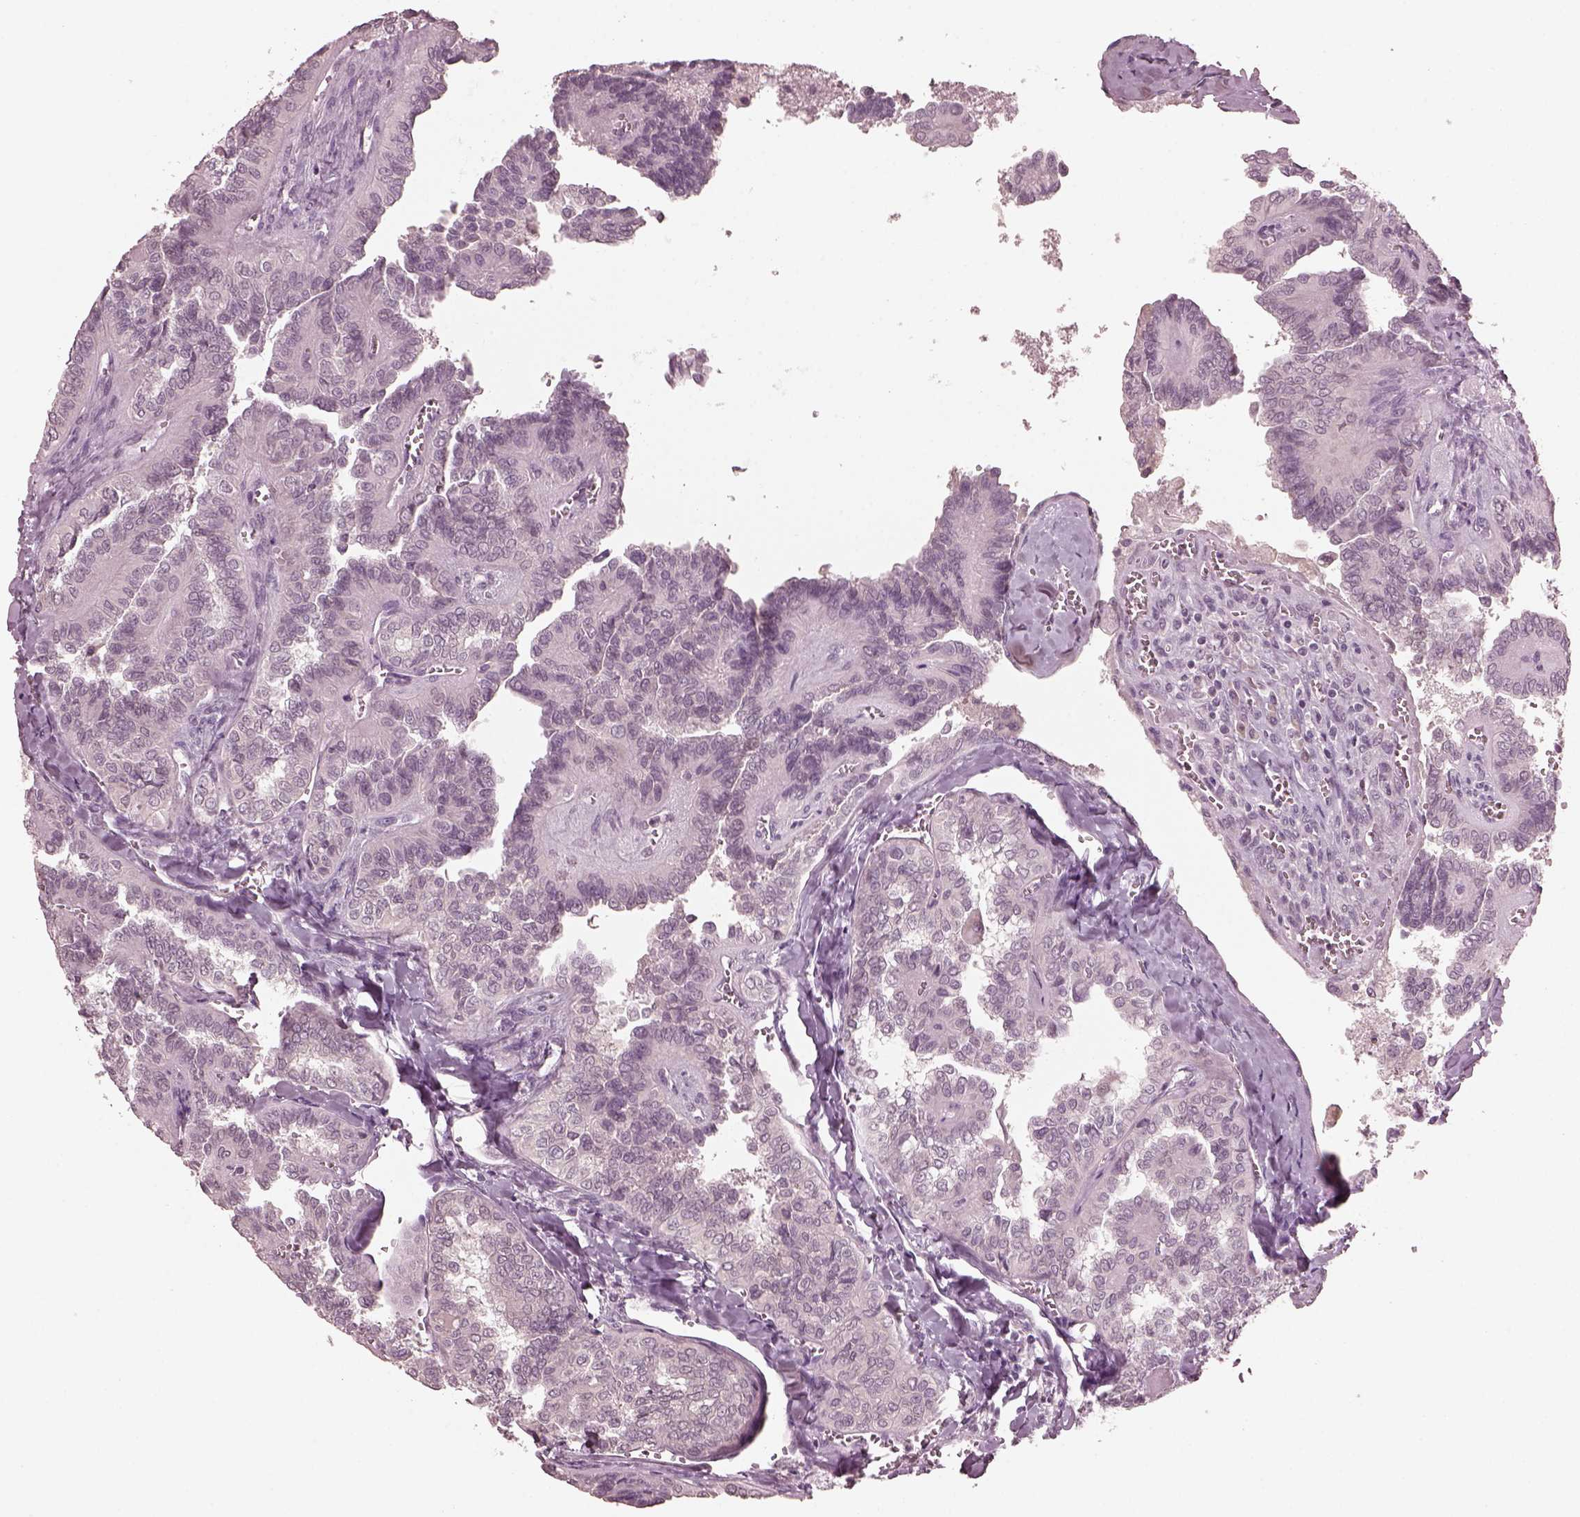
{"staining": {"intensity": "negative", "quantity": "none", "location": "none"}, "tissue": "thyroid cancer", "cell_type": "Tumor cells", "image_type": "cancer", "snomed": [{"axis": "morphology", "description": "Papillary adenocarcinoma, NOS"}, {"axis": "topography", "description": "Thyroid gland"}], "caption": "A histopathology image of human thyroid cancer (papillary adenocarcinoma) is negative for staining in tumor cells. (DAB IHC, high magnification).", "gene": "RGS7", "patient": {"sex": "female", "age": 41}}